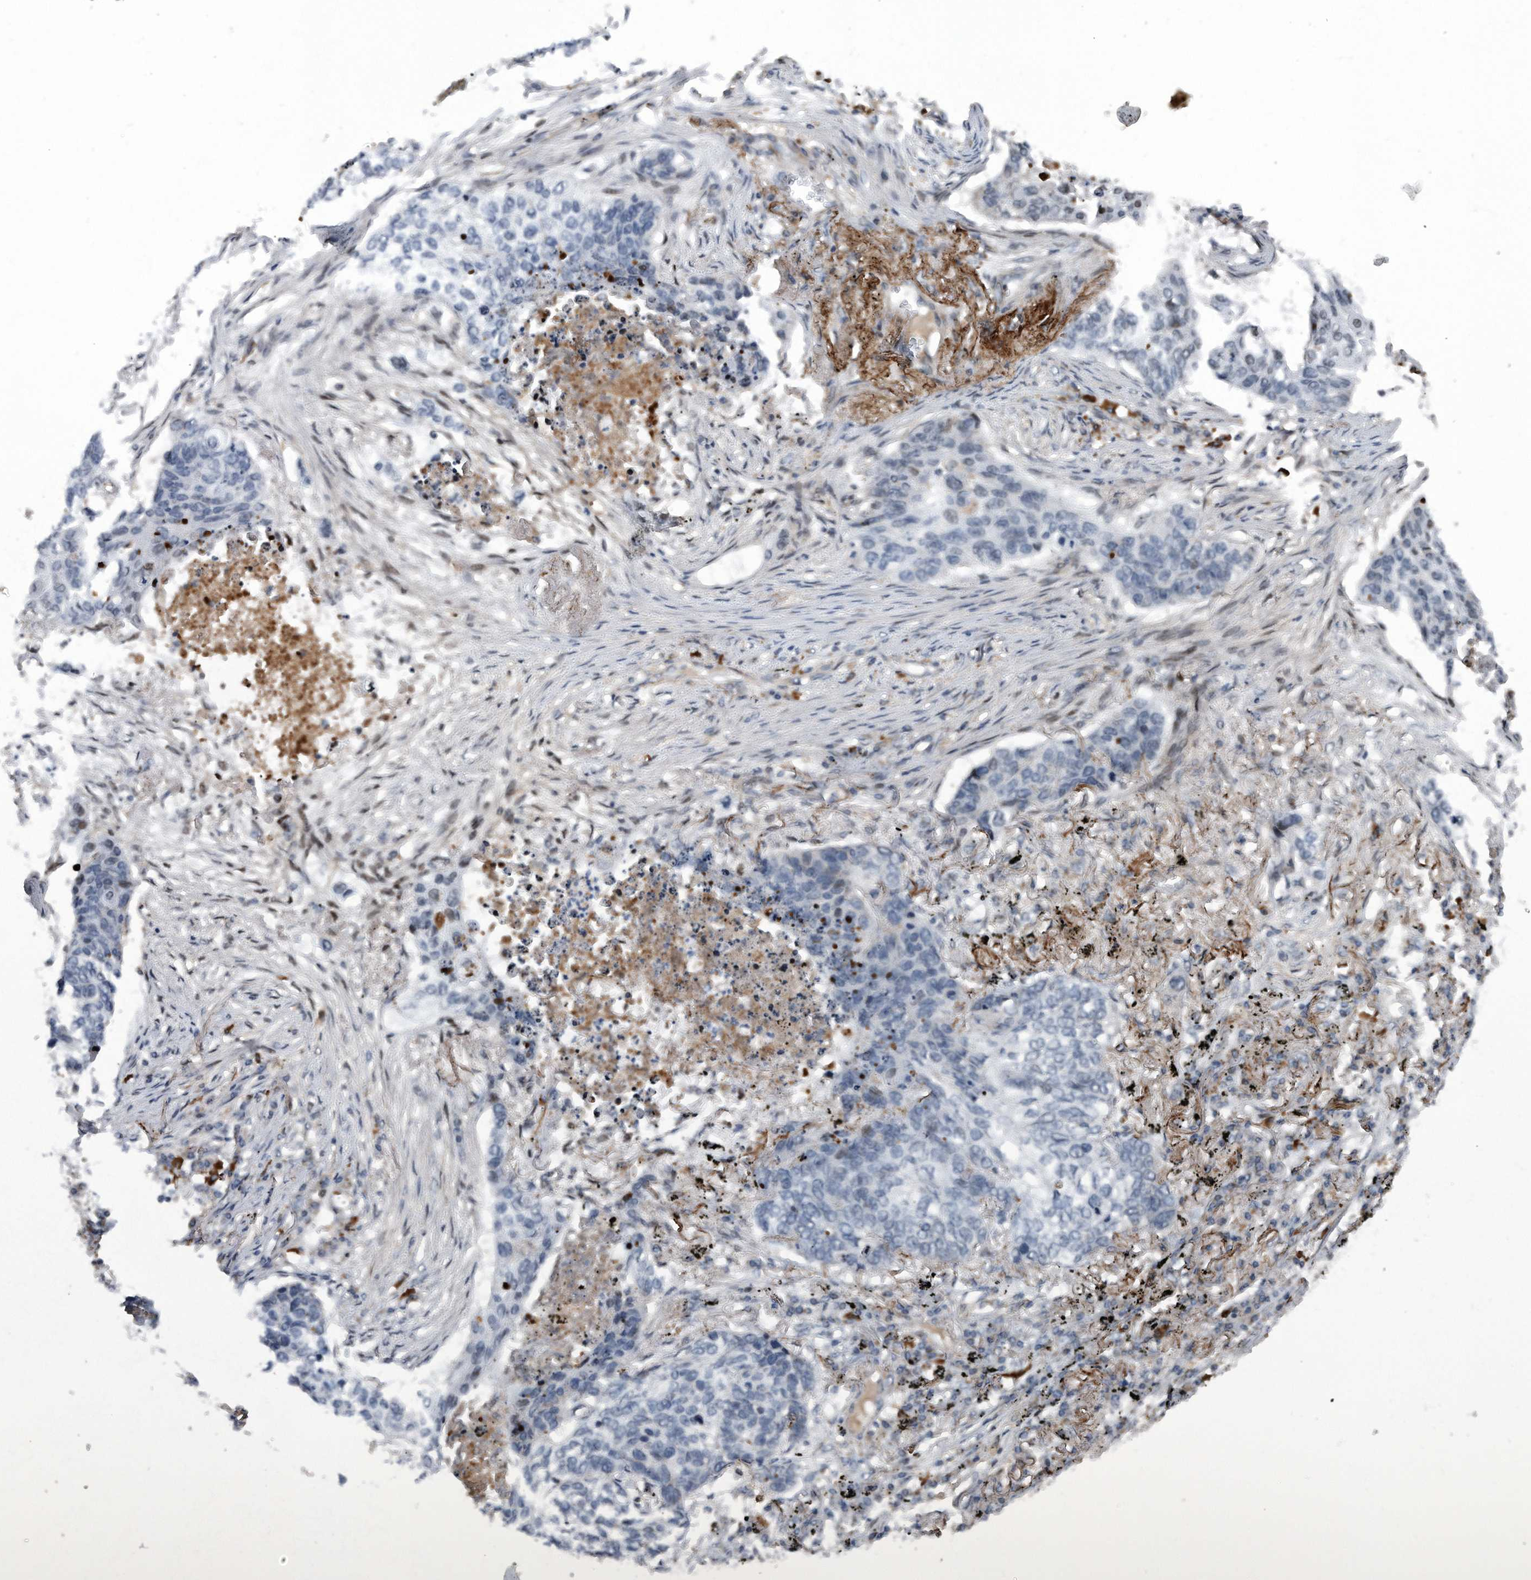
{"staining": {"intensity": "negative", "quantity": "none", "location": "none"}, "tissue": "lung cancer", "cell_type": "Tumor cells", "image_type": "cancer", "snomed": [{"axis": "morphology", "description": "Squamous cell carcinoma, NOS"}, {"axis": "topography", "description": "Lung"}], "caption": "Lung cancer stained for a protein using immunohistochemistry (IHC) reveals no positivity tumor cells.", "gene": "DST", "patient": {"sex": "female", "age": 63}}